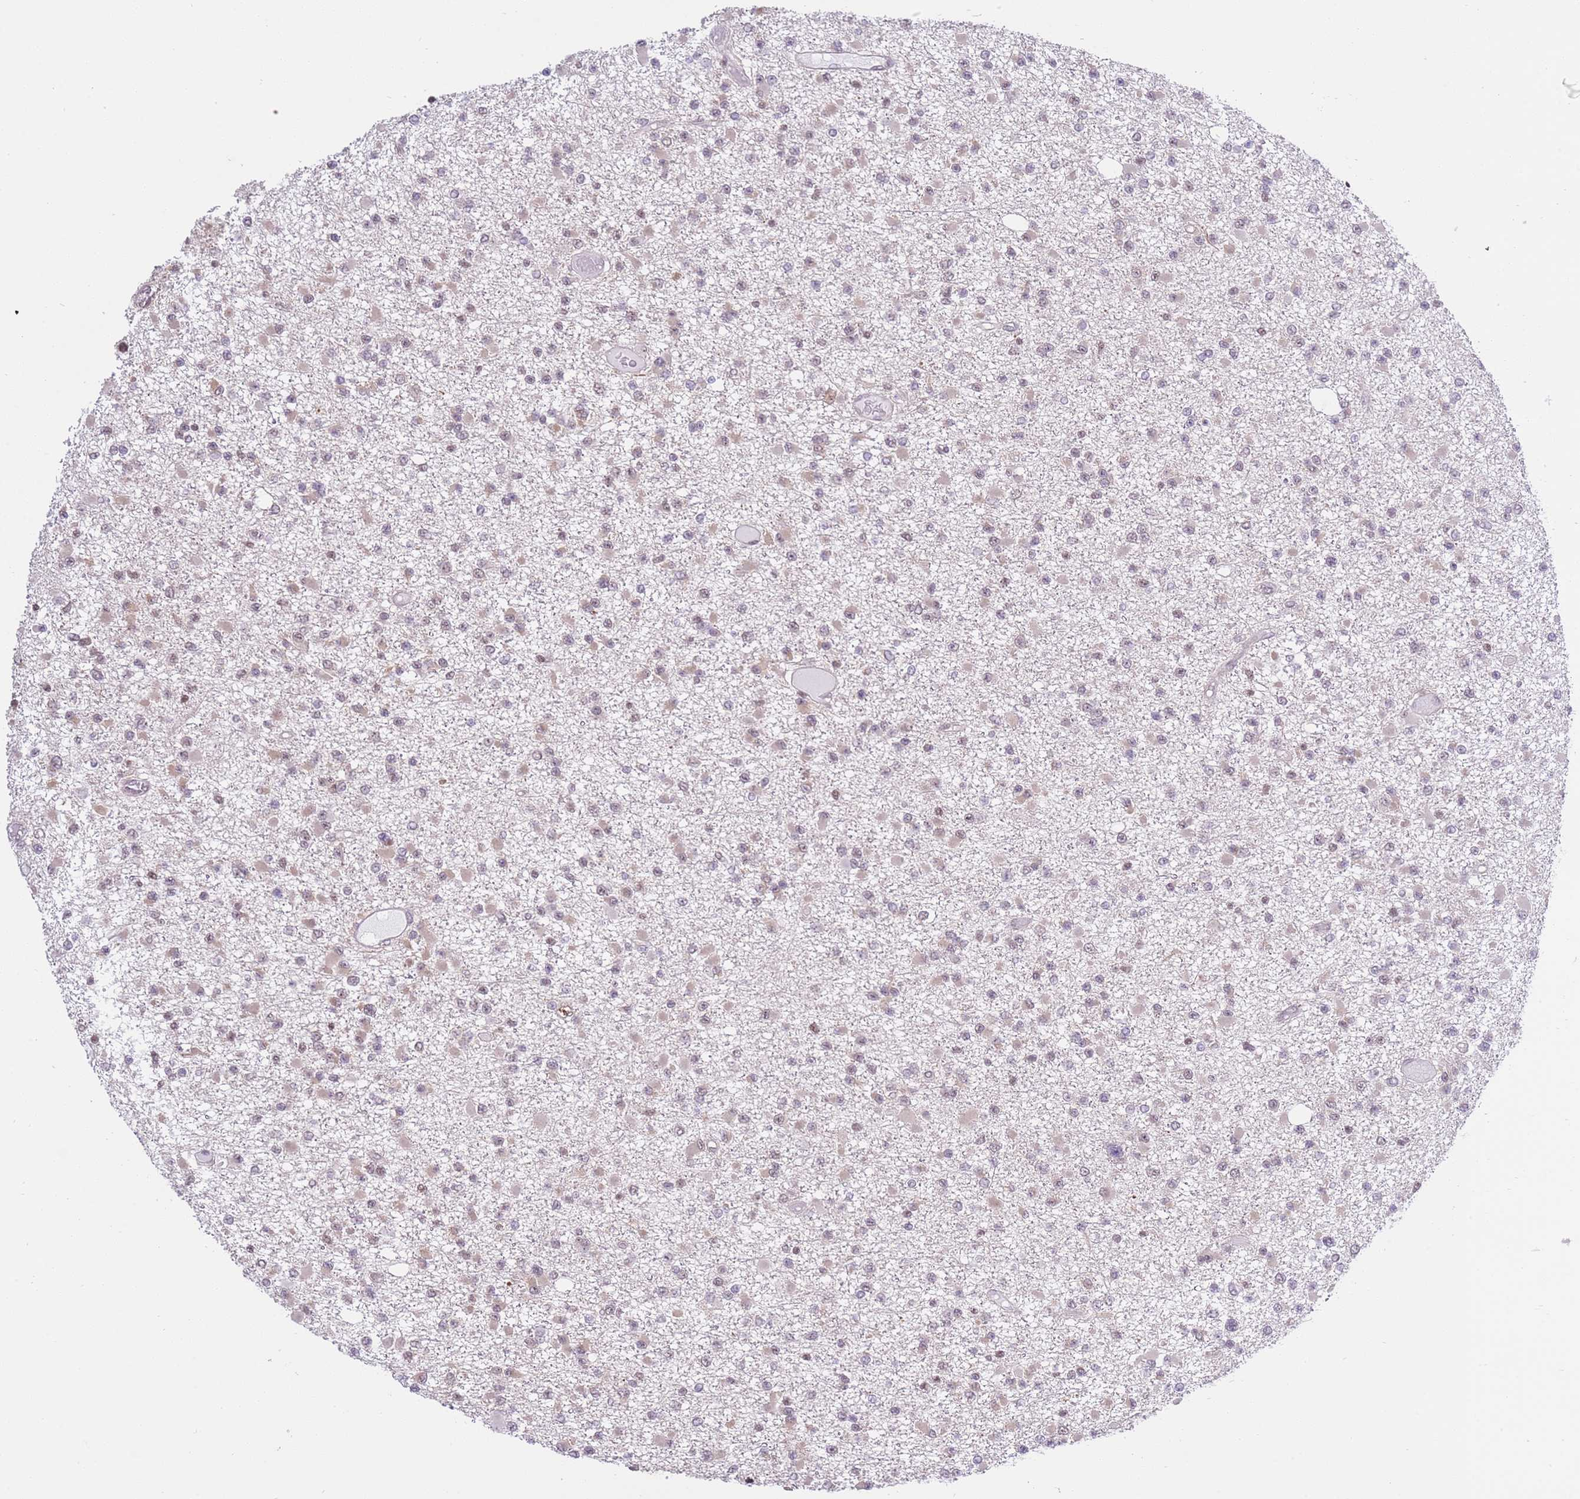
{"staining": {"intensity": "weak", "quantity": "25%-75%", "location": "nuclear"}, "tissue": "glioma", "cell_type": "Tumor cells", "image_type": "cancer", "snomed": [{"axis": "morphology", "description": "Glioma, malignant, Low grade"}, {"axis": "topography", "description": "Brain"}], "caption": "This is a micrograph of immunohistochemistry (IHC) staining of malignant low-grade glioma, which shows weak staining in the nuclear of tumor cells.", "gene": "PRPF6", "patient": {"sex": "female", "age": 22}}